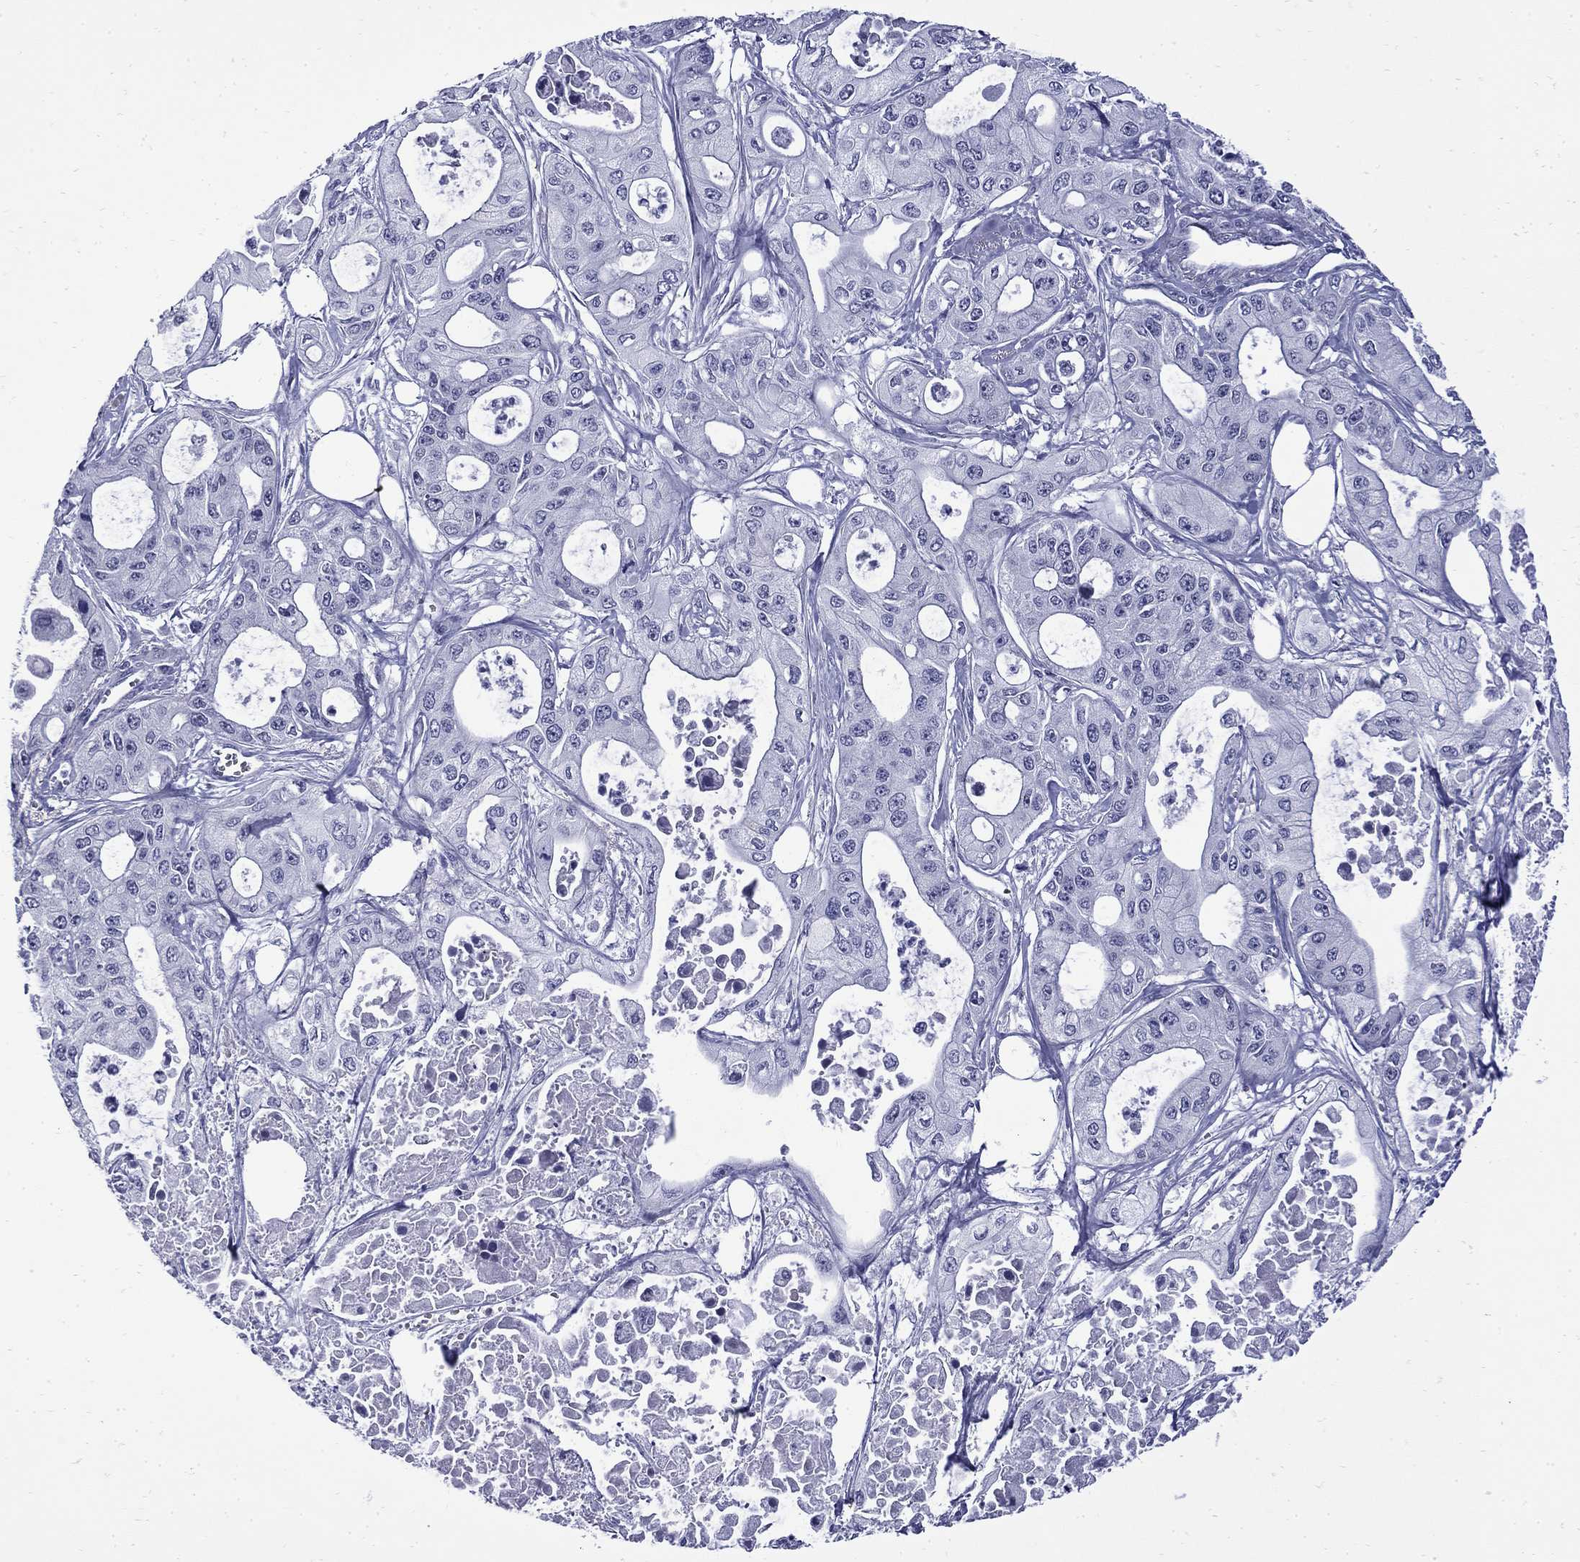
{"staining": {"intensity": "negative", "quantity": "none", "location": "none"}, "tissue": "pancreatic cancer", "cell_type": "Tumor cells", "image_type": "cancer", "snomed": [{"axis": "morphology", "description": "Adenocarcinoma, NOS"}, {"axis": "topography", "description": "Pancreas"}], "caption": "The histopathology image demonstrates no staining of tumor cells in pancreatic cancer.", "gene": "MGARP", "patient": {"sex": "male", "age": 70}}